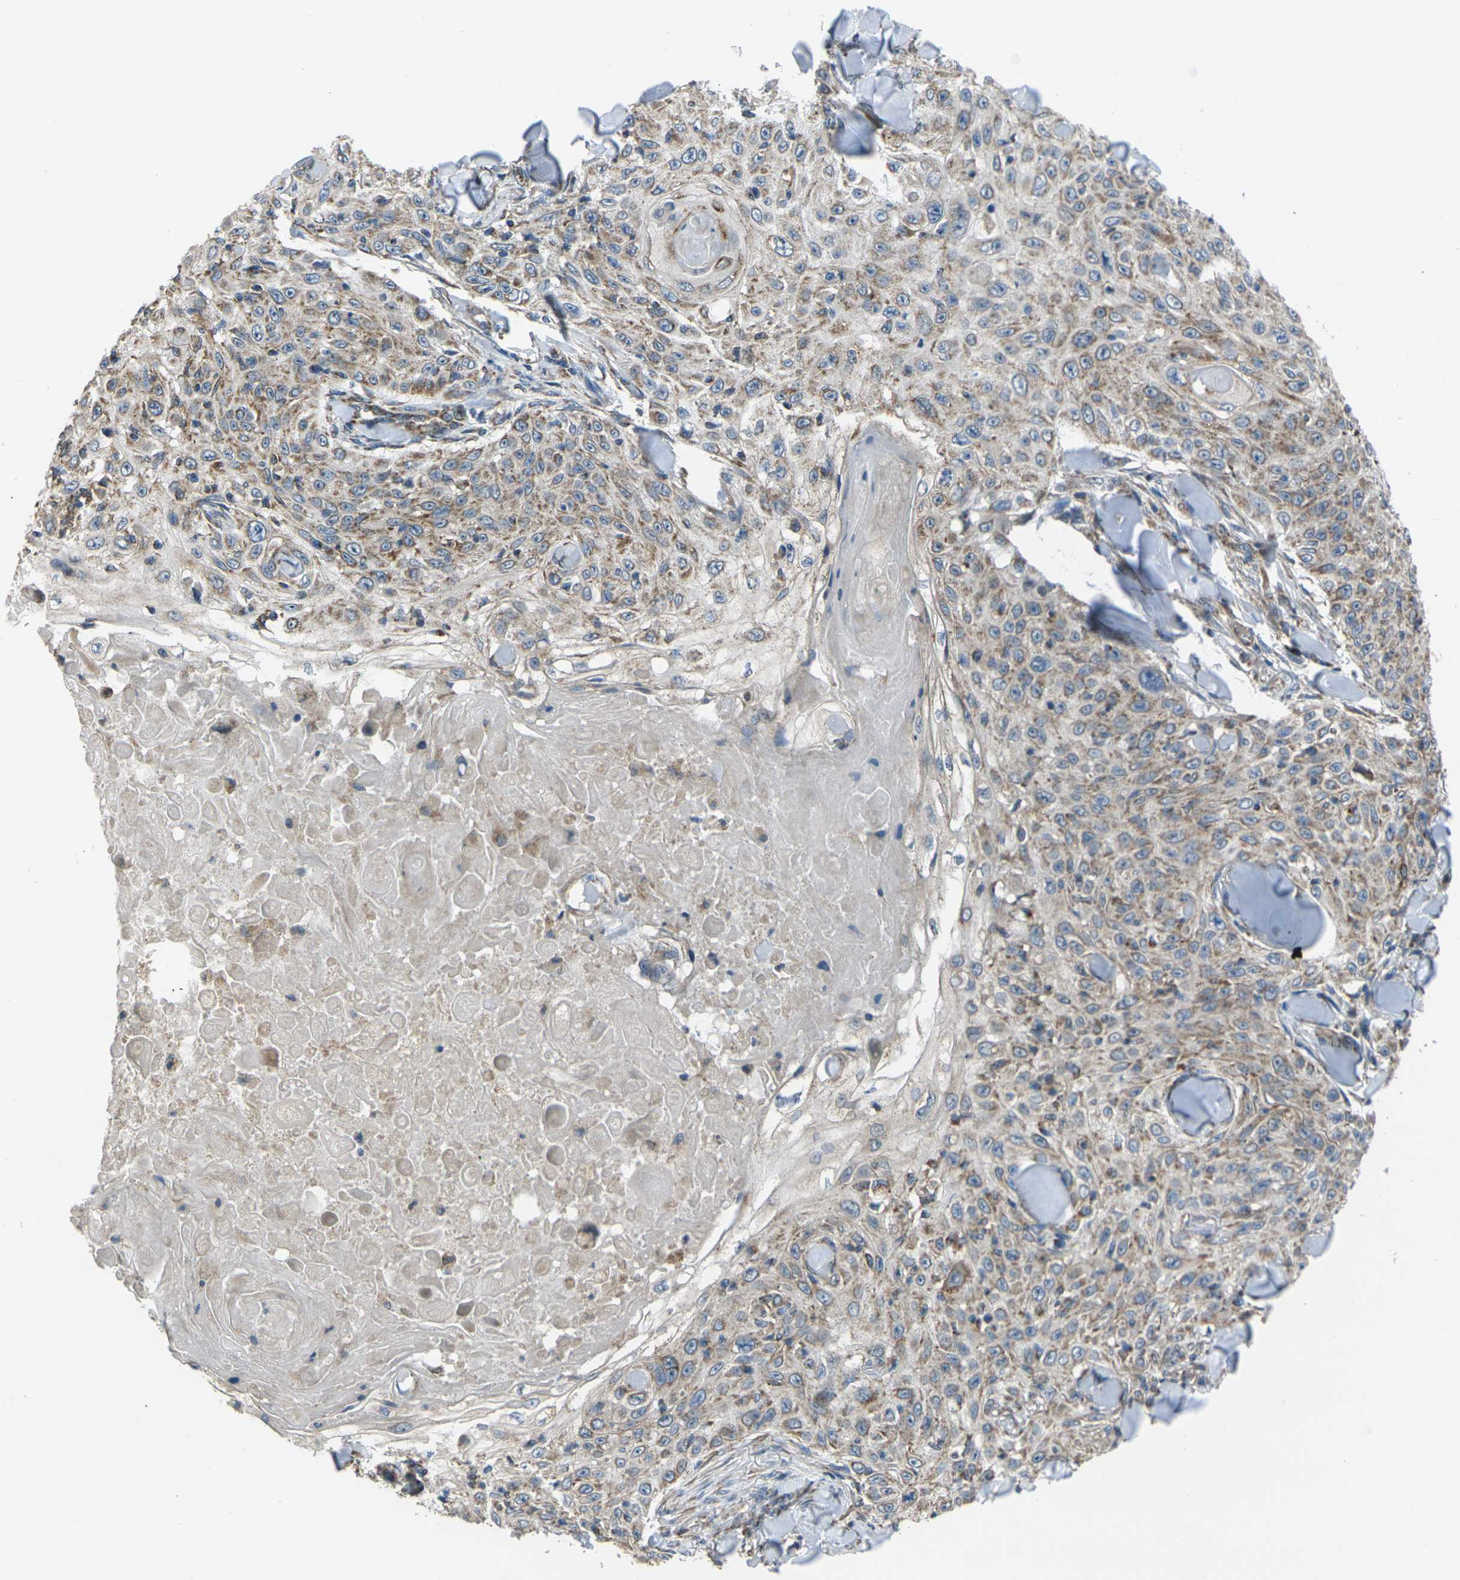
{"staining": {"intensity": "weak", "quantity": ">75%", "location": "cytoplasmic/membranous"}, "tissue": "skin cancer", "cell_type": "Tumor cells", "image_type": "cancer", "snomed": [{"axis": "morphology", "description": "Squamous cell carcinoma, NOS"}, {"axis": "topography", "description": "Skin"}], "caption": "About >75% of tumor cells in human squamous cell carcinoma (skin) display weak cytoplasmic/membranous protein expression as visualized by brown immunohistochemical staining.", "gene": "TMEM120B", "patient": {"sex": "male", "age": 86}}